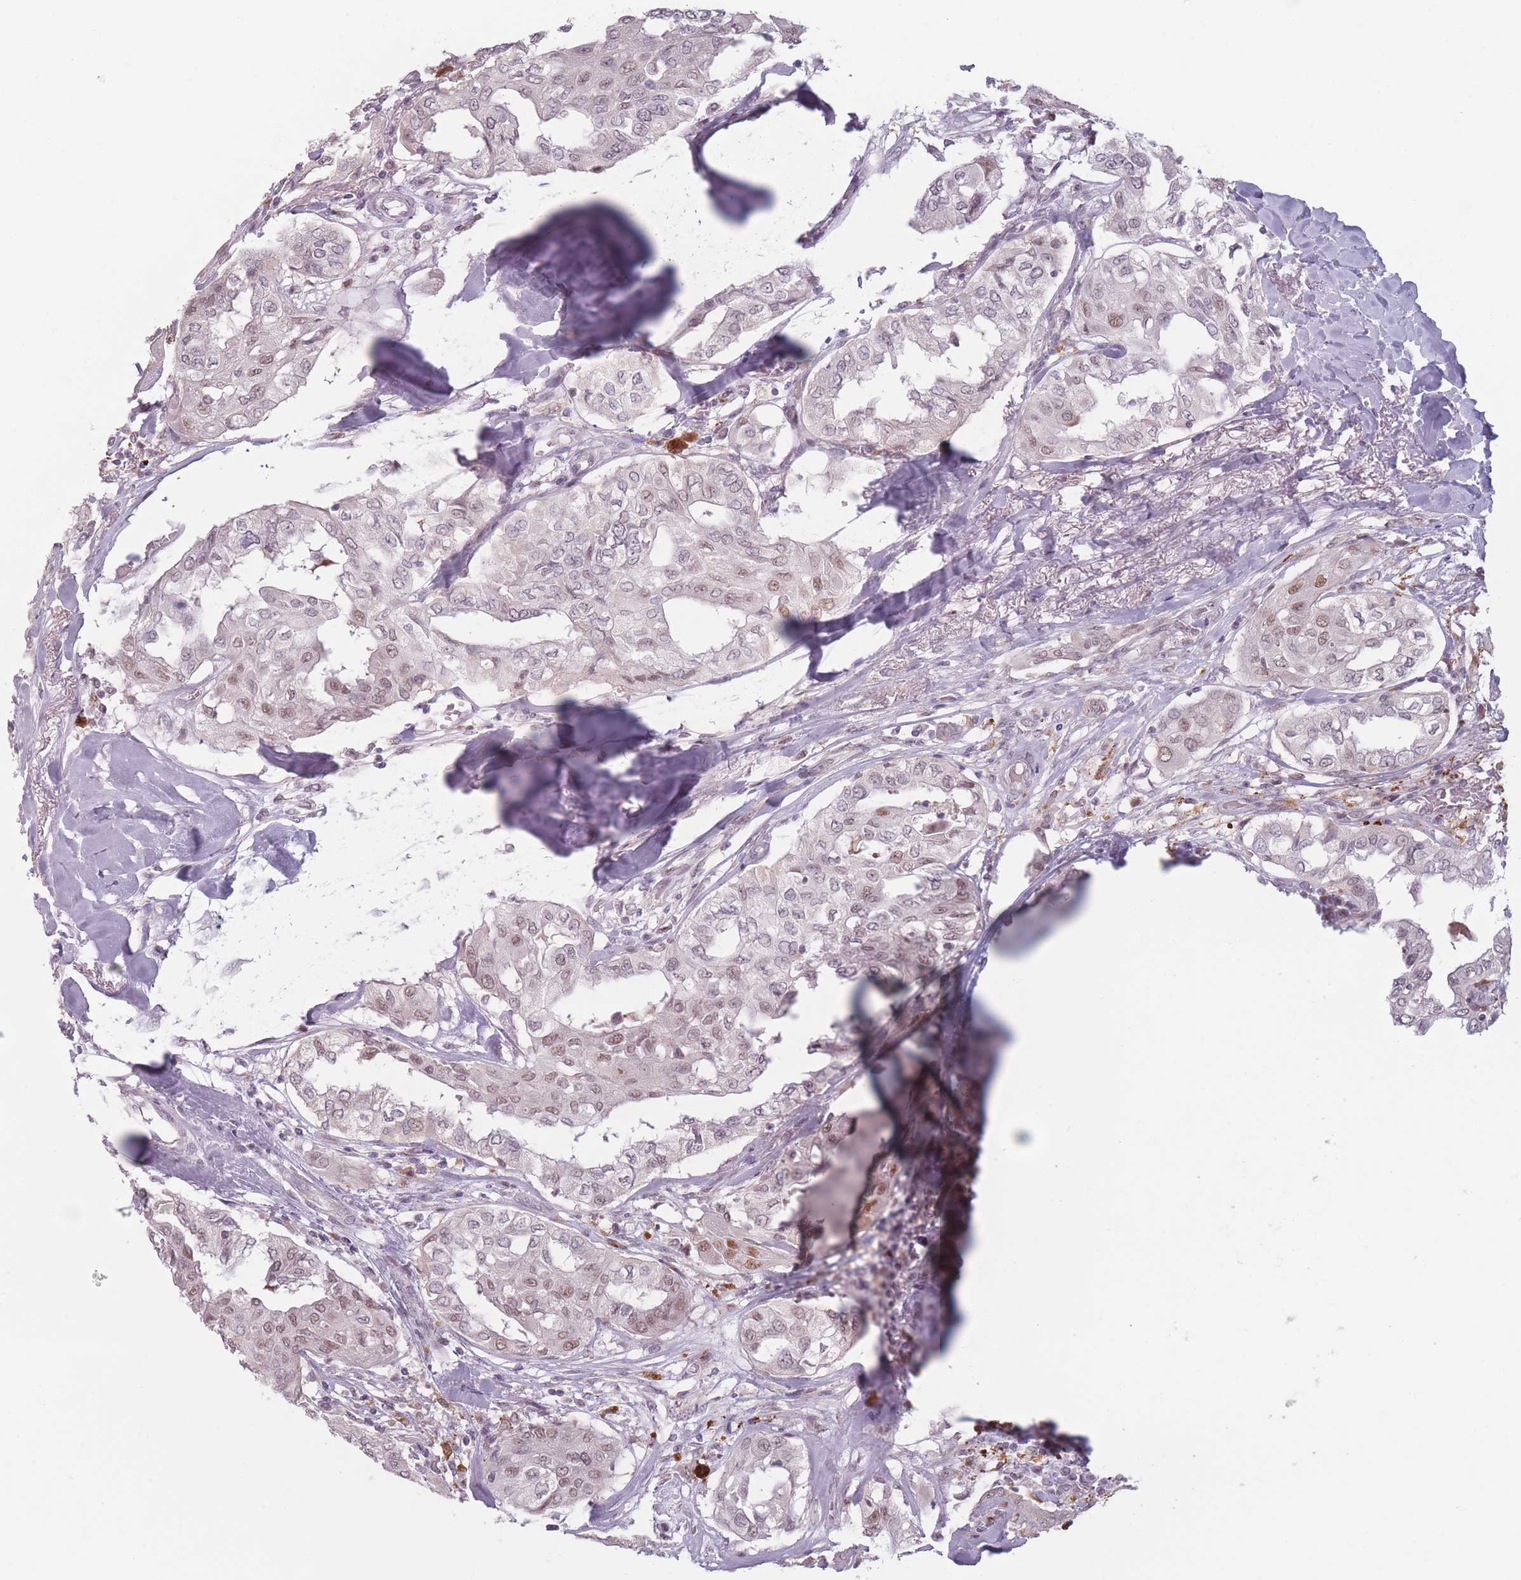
{"staining": {"intensity": "weak", "quantity": "25%-75%", "location": "nuclear"}, "tissue": "thyroid cancer", "cell_type": "Tumor cells", "image_type": "cancer", "snomed": [{"axis": "morphology", "description": "Papillary adenocarcinoma, NOS"}, {"axis": "topography", "description": "Thyroid gland"}], "caption": "A histopathology image of human thyroid cancer stained for a protein displays weak nuclear brown staining in tumor cells. The staining was performed using DAB to visualize the protein expression in brown, while the nuclei were stained in blue with hematoxylin (Magnification: 20x).", "gene": "OR10C1", "patient": {"sex": "female", "age": 59}}